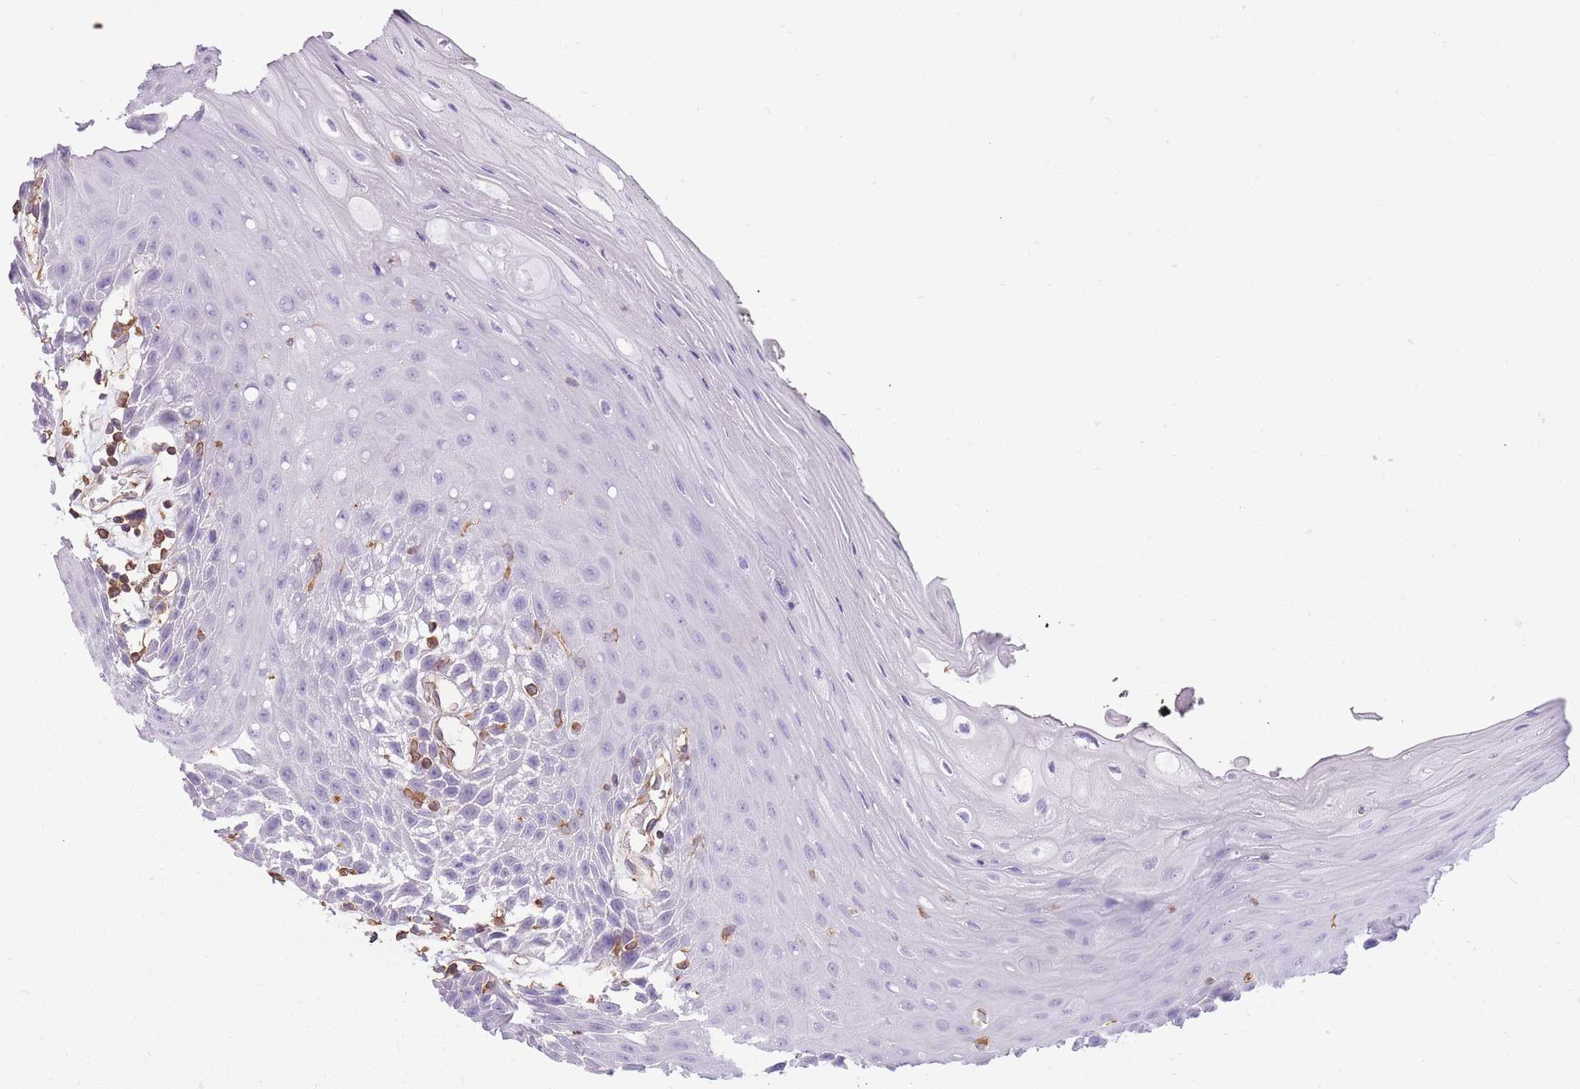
{"staining": {"intensity": "negative", "quantity": "none", "location": "none"}, "tissue": "oral mucosa", "cell_type": "Squamous epithelial cells", "image_type": "normal", "snomed": [{"axis": "morphology", "description": "Normal tissue, NOS"}, {"axis": "topography", "description": "Oral tissue"}, {"axis": "topography", "description": "Tounge, NOS"}], "caption": "The image displays no staining of squamous epithelial cells in benign oral mucosa.", "gene": "ADD1", "patient": {"sex": "female", "age": 59}}